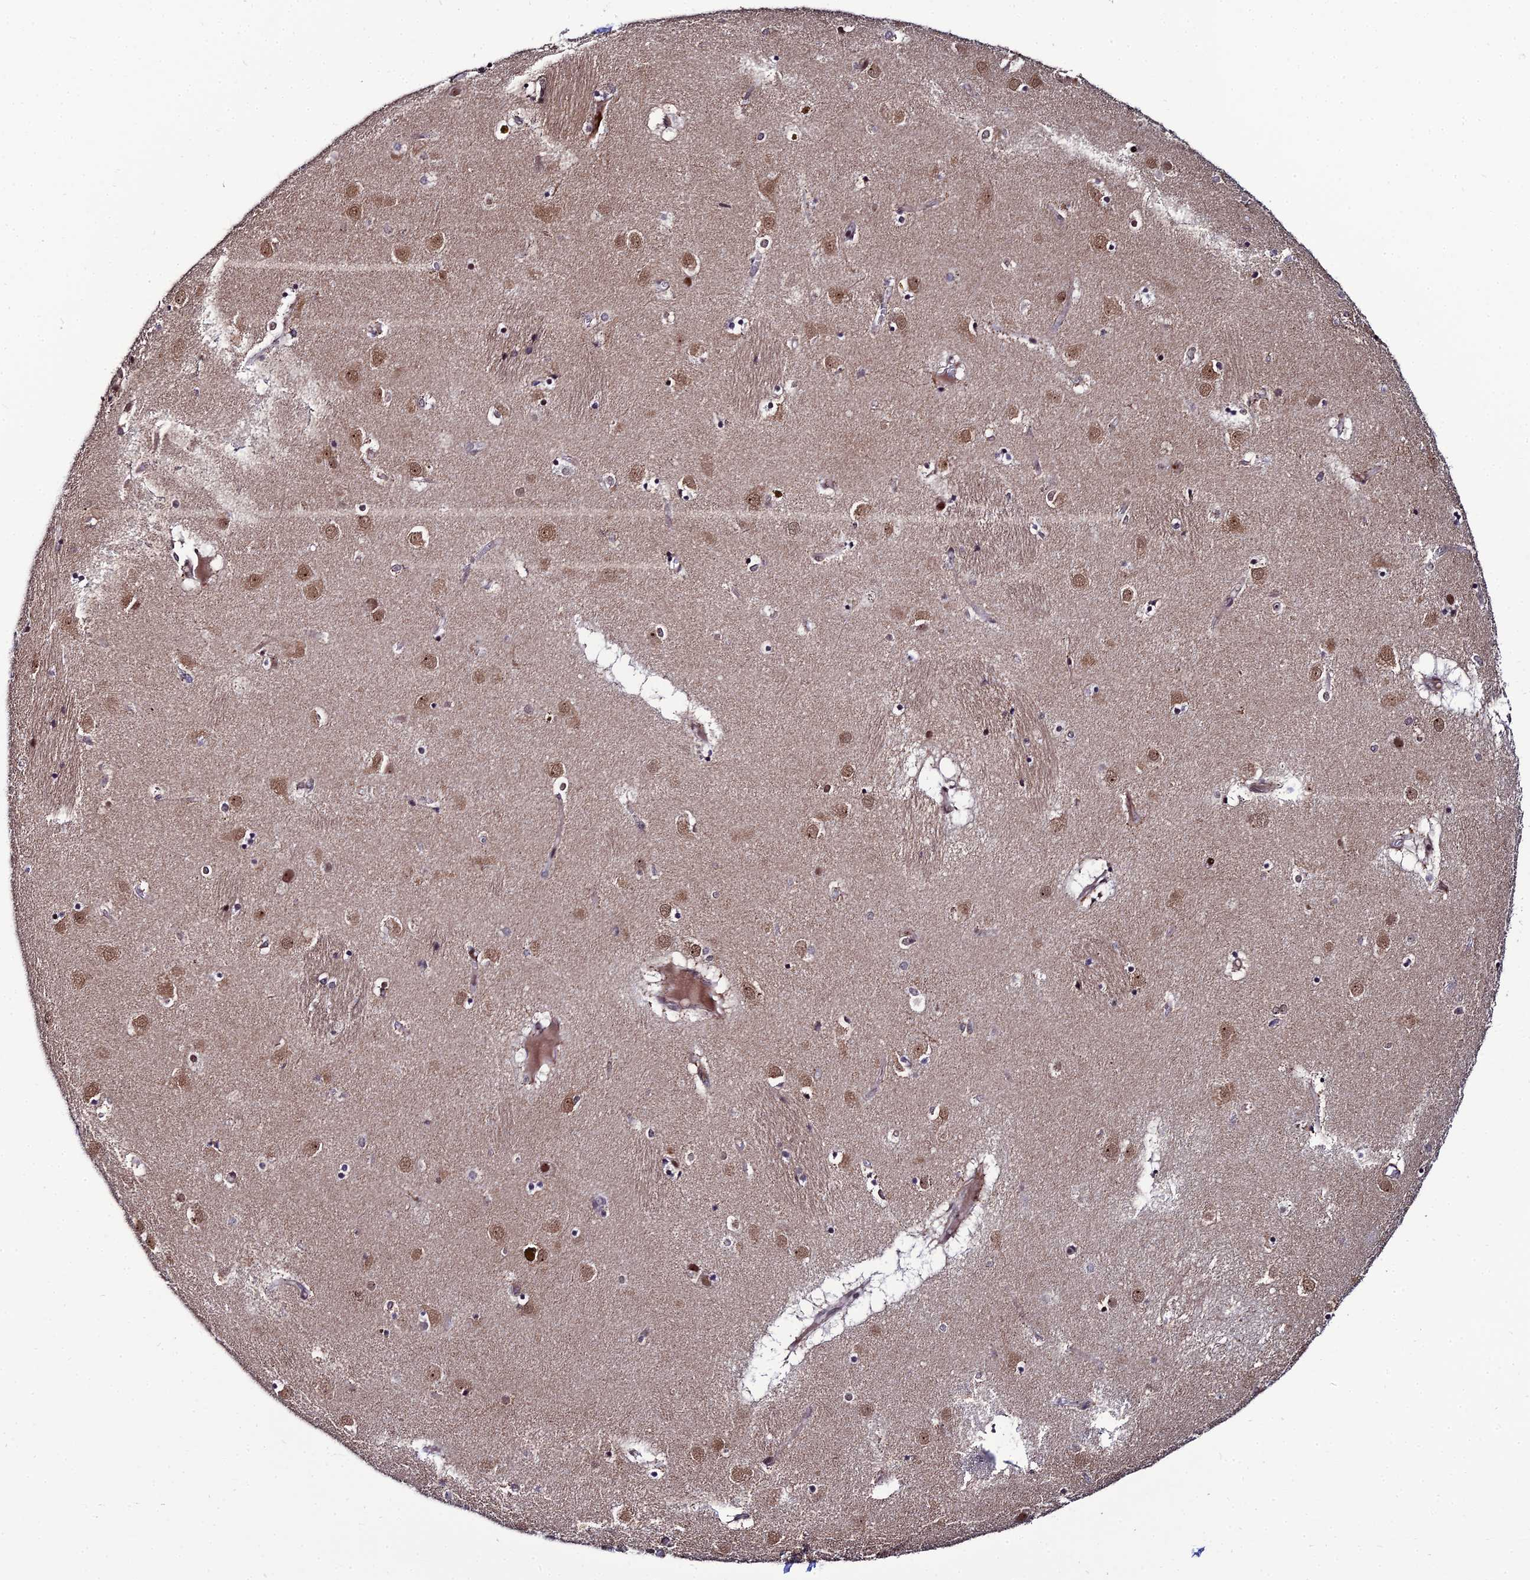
{"staining": {"intensity": "negative", "quantity": "none", "location": "none"}, "tissue": "caudate", "cell_type": "Glial cells", "image_type": "normal", "snomed": [{"axis": "morphology", "description": "Normal tissue, NOS"}, {"axis": "topography", "description": "Lateral ventricle wall"}], "caption": "Micrograph shows no protein expression in glial cells of benign caudate. The staining was performed using DAB (3,3'-diaminobenzidine) to visualize the protein expression in brown, while the nuclei were stained in blue with hematoxylin (Magnification: 20x).", "gene": "ZNF668", "patient": {"sex": "male", "age": 70}}